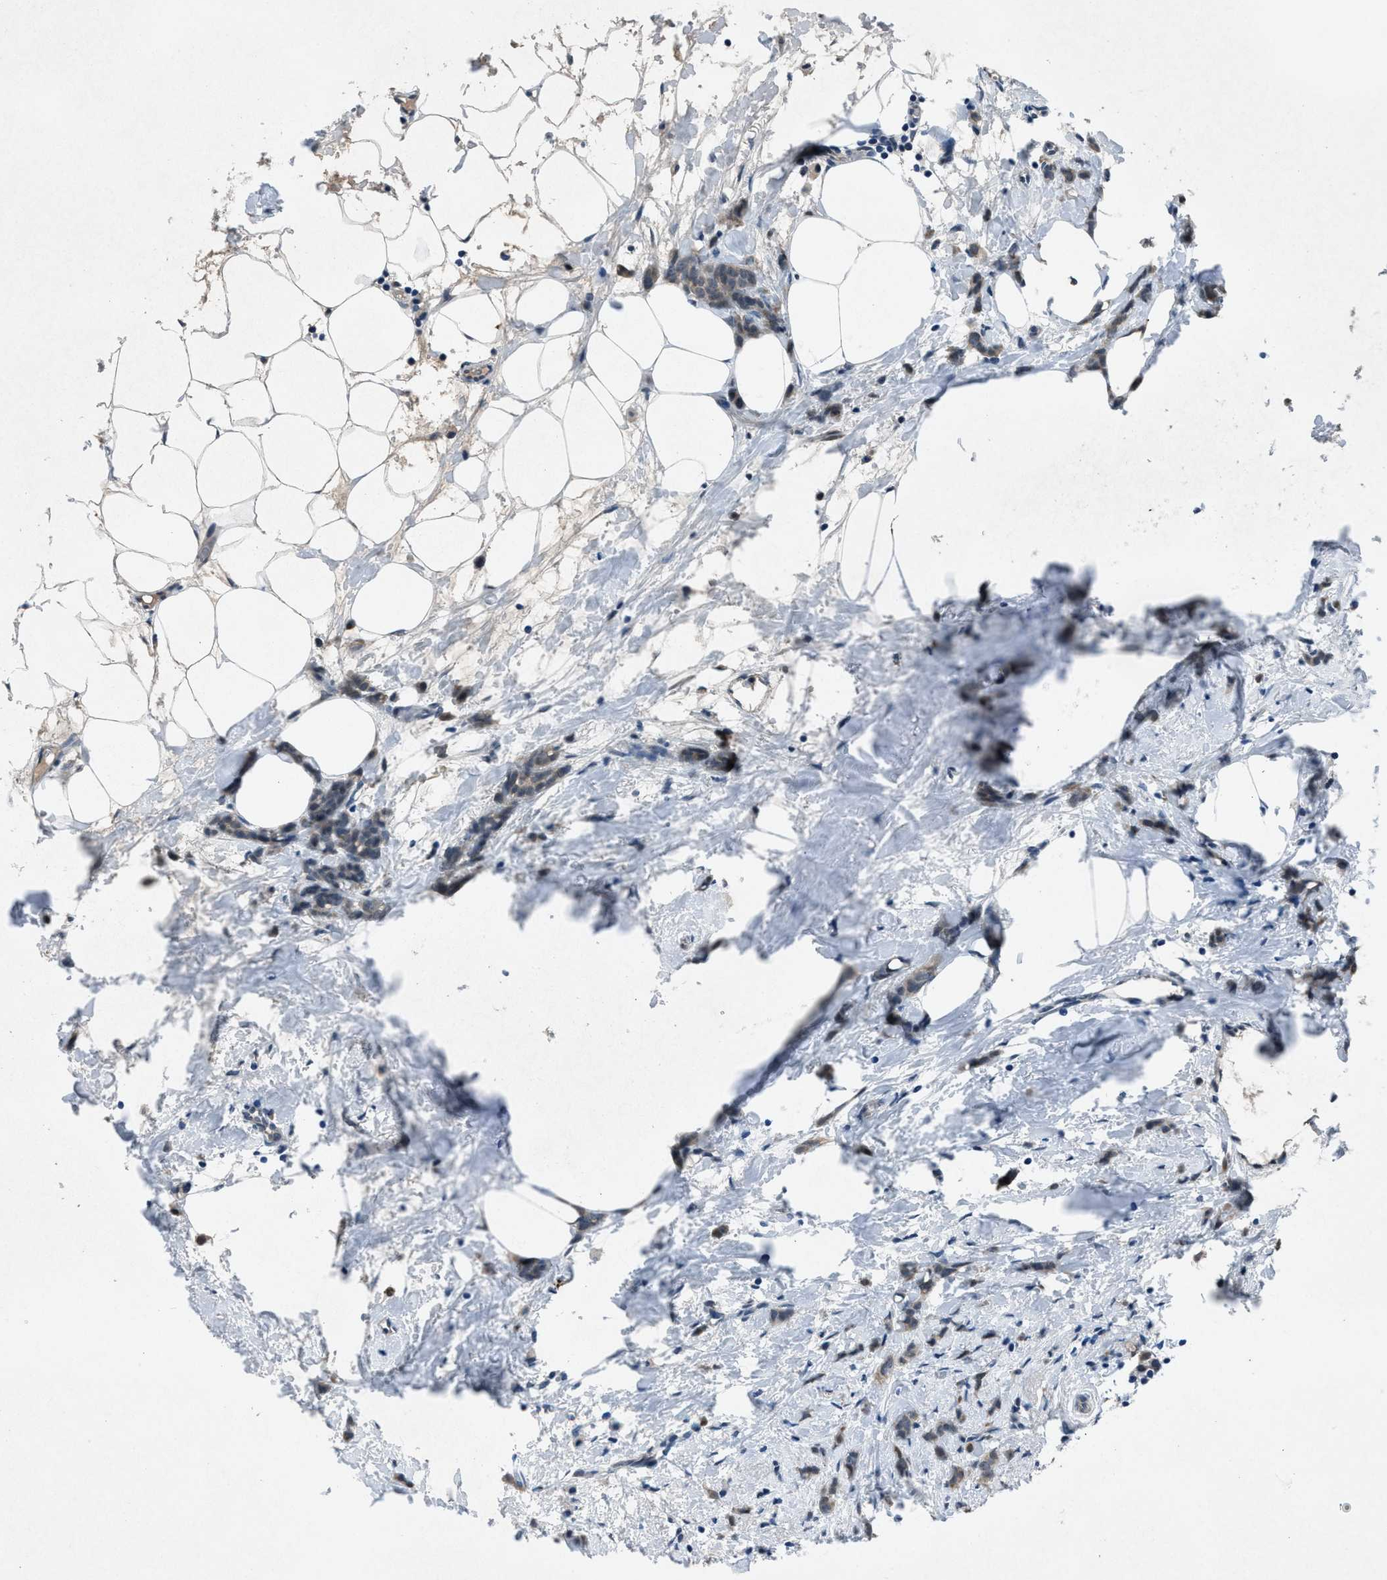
{"staining": {"intensity": "weak", "quantity": ">75%", "location": "cytoplasmic/membranous"}, "tissue": "breast cancer", "cell_type": "Tumor cells", "image_type": "cancer", "snomed": [{"axis": "morphology", "description": "Lobular carcinoma, in situ"}, {"axis": "morphology", "description": "Lobular carcinoma"}, {"axis": "topography", "description": "Breast"}], "caption": "Breast cancer (lobular carcinoma) tissue displays weak cytoplasmic/membranous staining in approximately >75% of tumor cells, visualized by immunohistochemistry.", "gene": "DUSP19", "patient": {"sex": "female", "age": 41}}